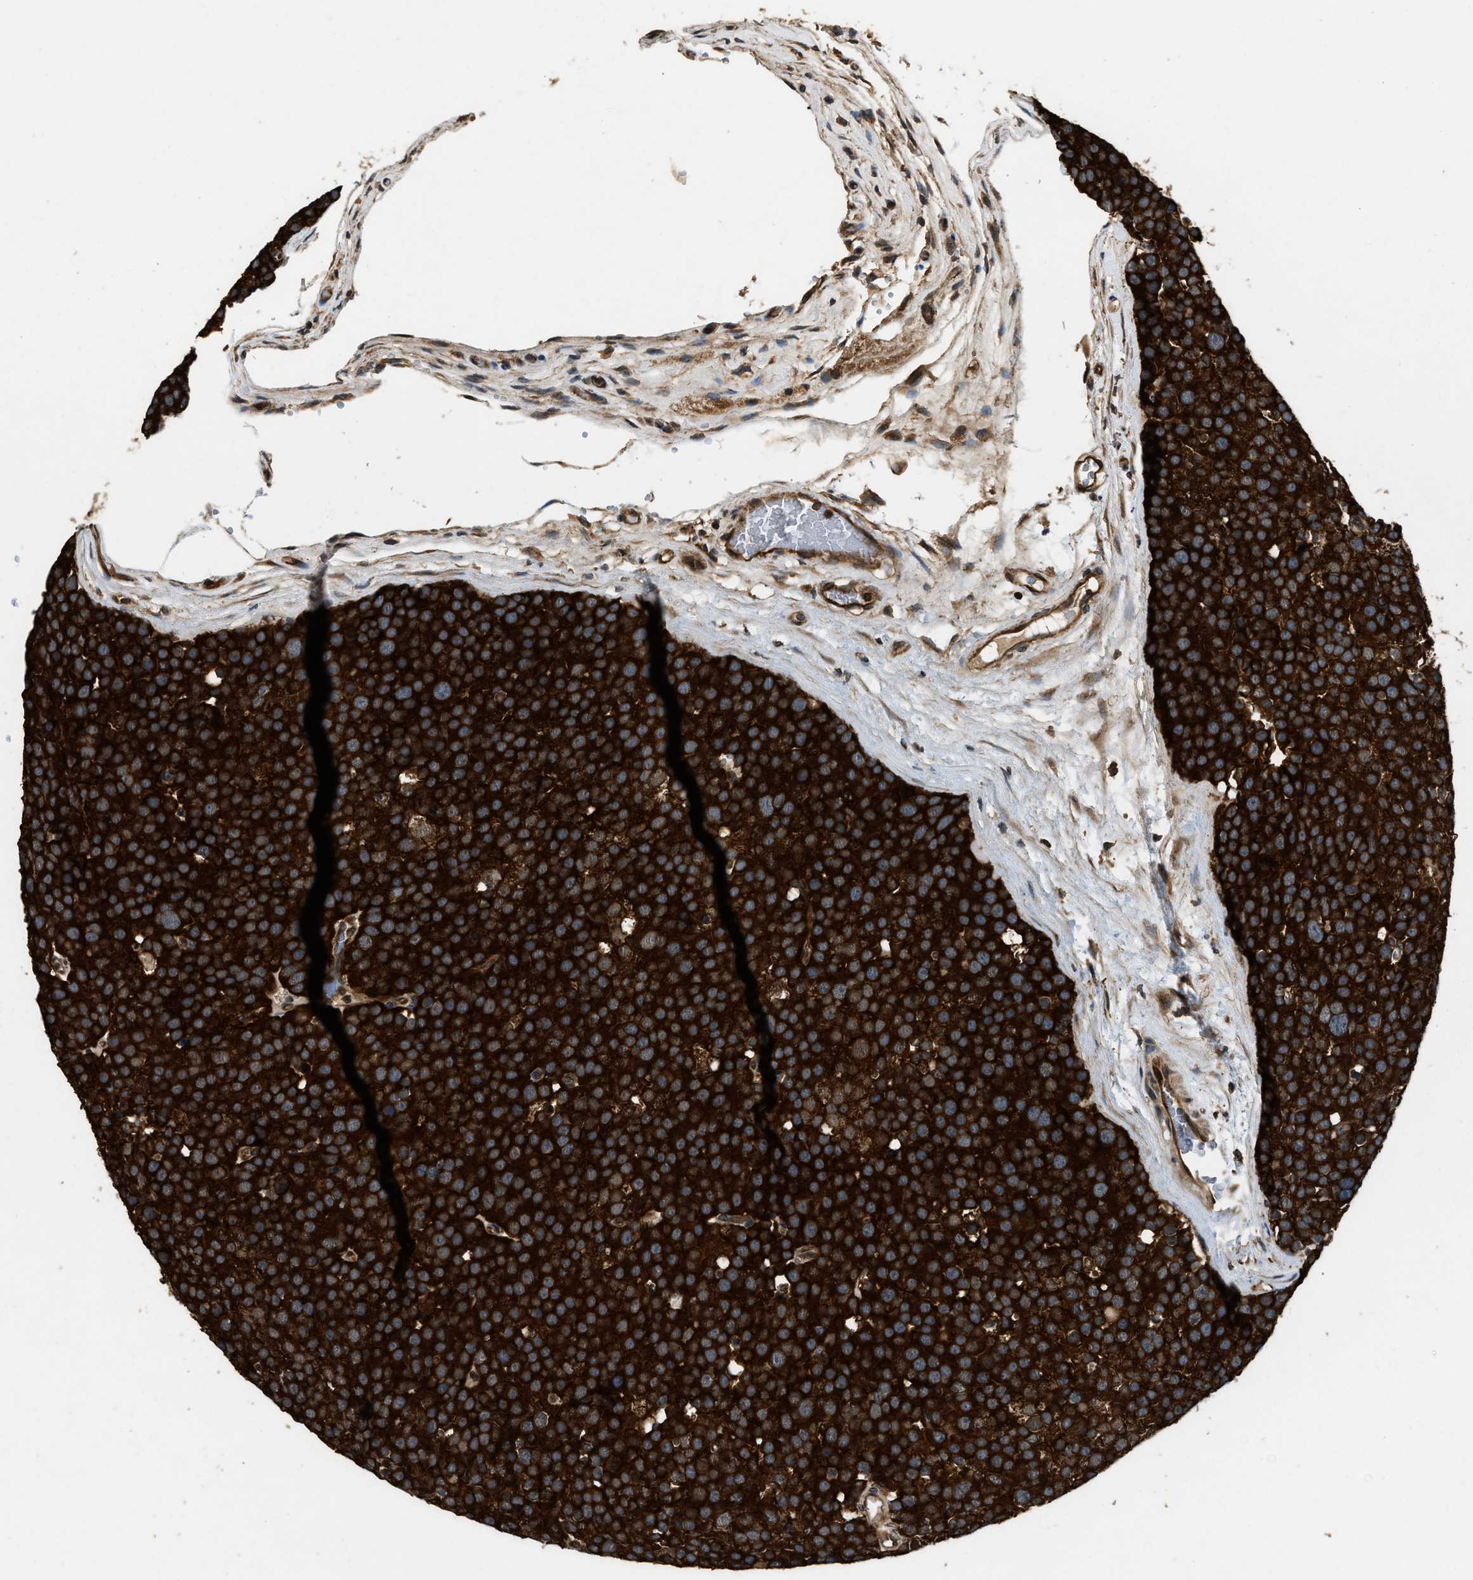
{"staining": {"intensity": "strong", "quantity": ">75%", "location": "cytoplasmic/membranous"}, "tissue": "testis cancer", "cell_type": "Tumor cells", "image_type": "cancer", "snomed": [{"axis": "morphology", "description": "Seminoma, NOS"}, {"axis": "topography", "description": "Testis"}], "caption": "Immunohistochemical staining of seminoma (testis) reveals high levels of strong cytoplasmic/membranous protein expression in about >75% of tumor cells.", "gene": "DNAJC2", "patient": {"sex": "male", "age": 71}}